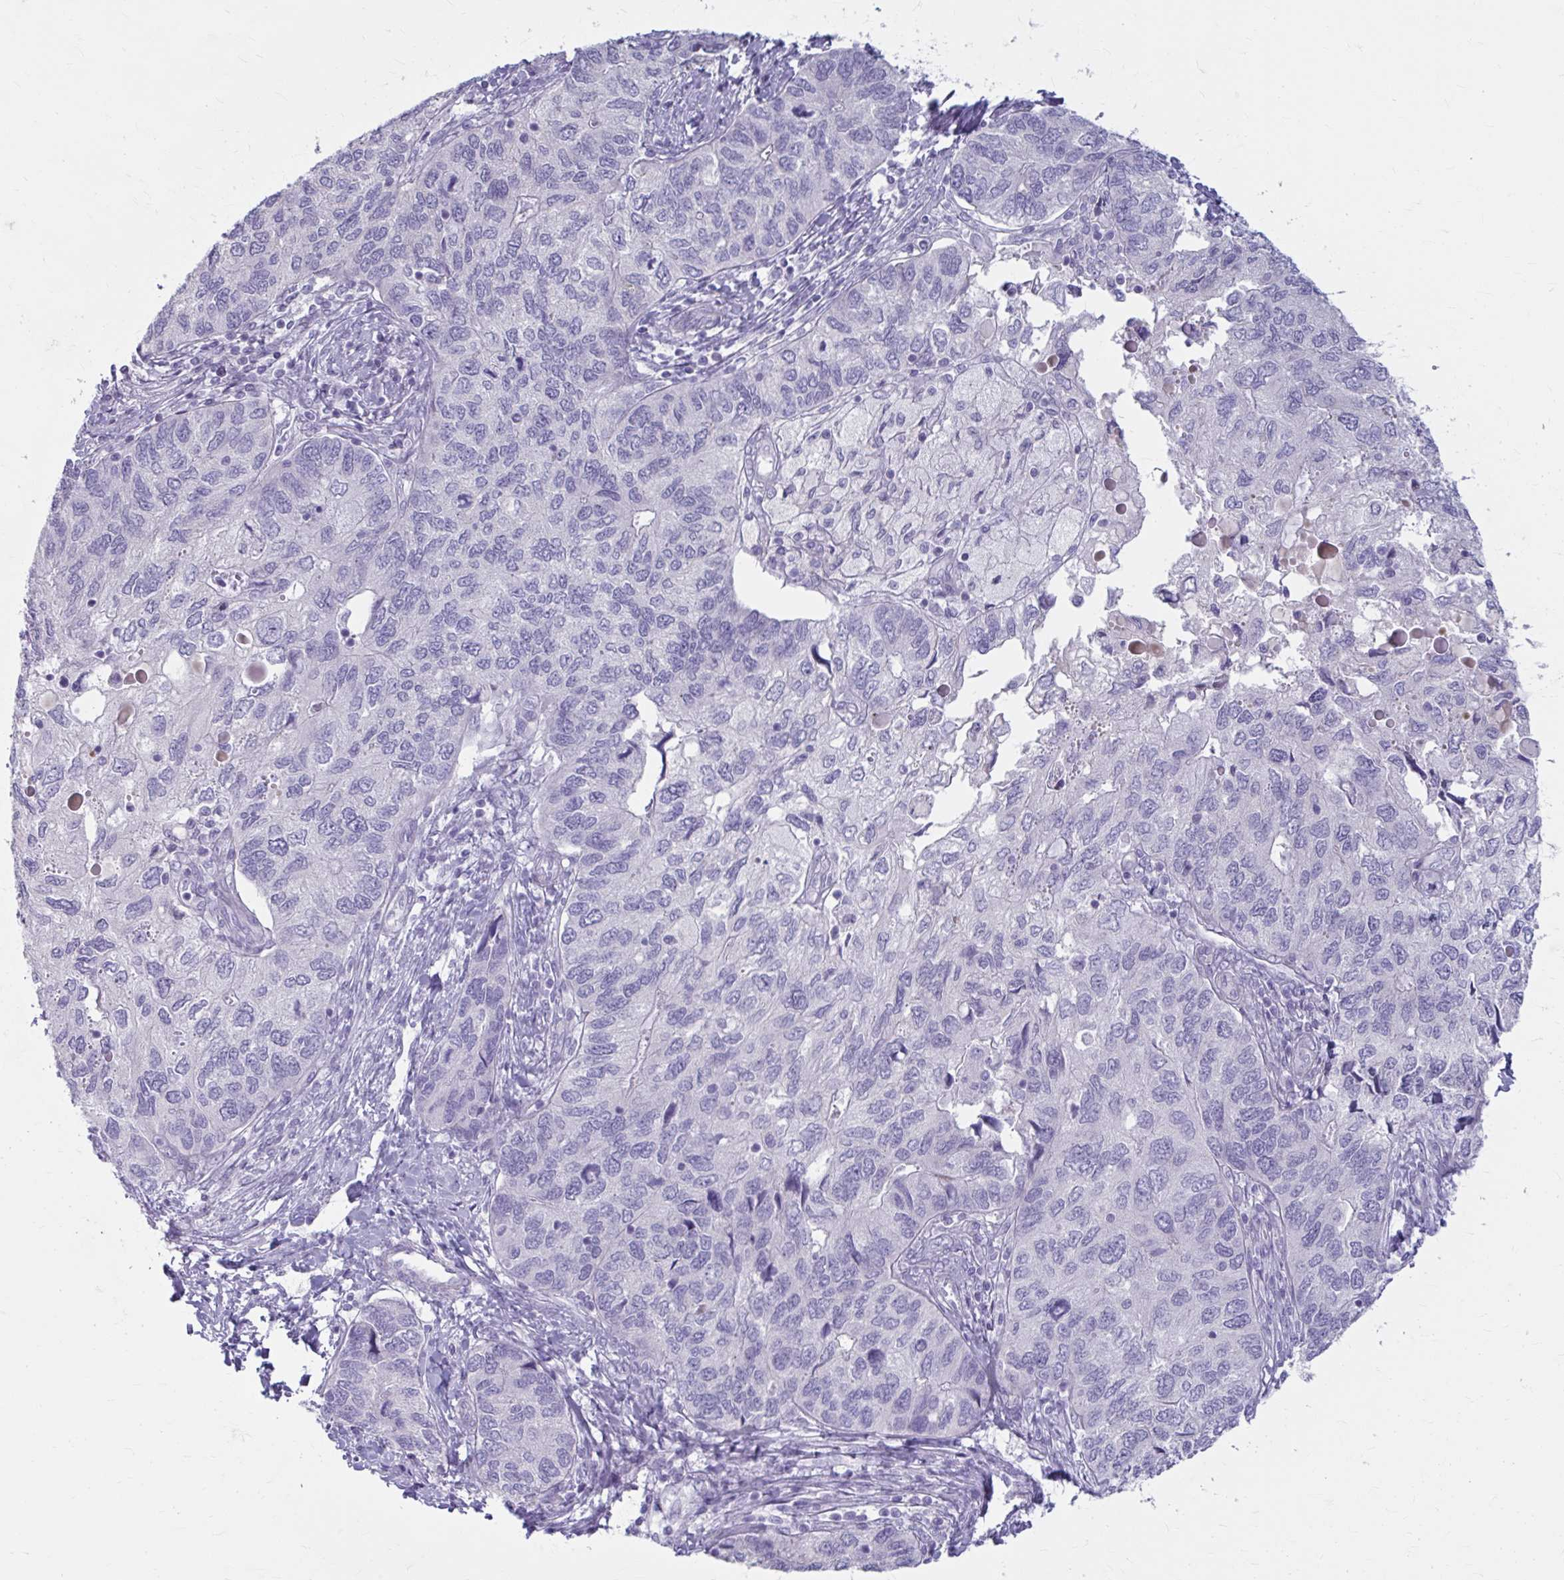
{"staining": {"intensity": "negative", "quantity": "none", "location": "none"}, "tissue": "endometrial cancer", "cell_type": "Tumor cells", "image_type": "cancer", "snomed": [{"axis": "morphology", "description": "Carcinoma, NOS"}, {"axis": "topography", "description": "Uterus"}], "caption": "Immunohistochemical staining of endometrial carcinoma displays no significant positivity in tumor cells.", "gene": "MSMO1", "patient": {"sex": "female", "age": 76}}